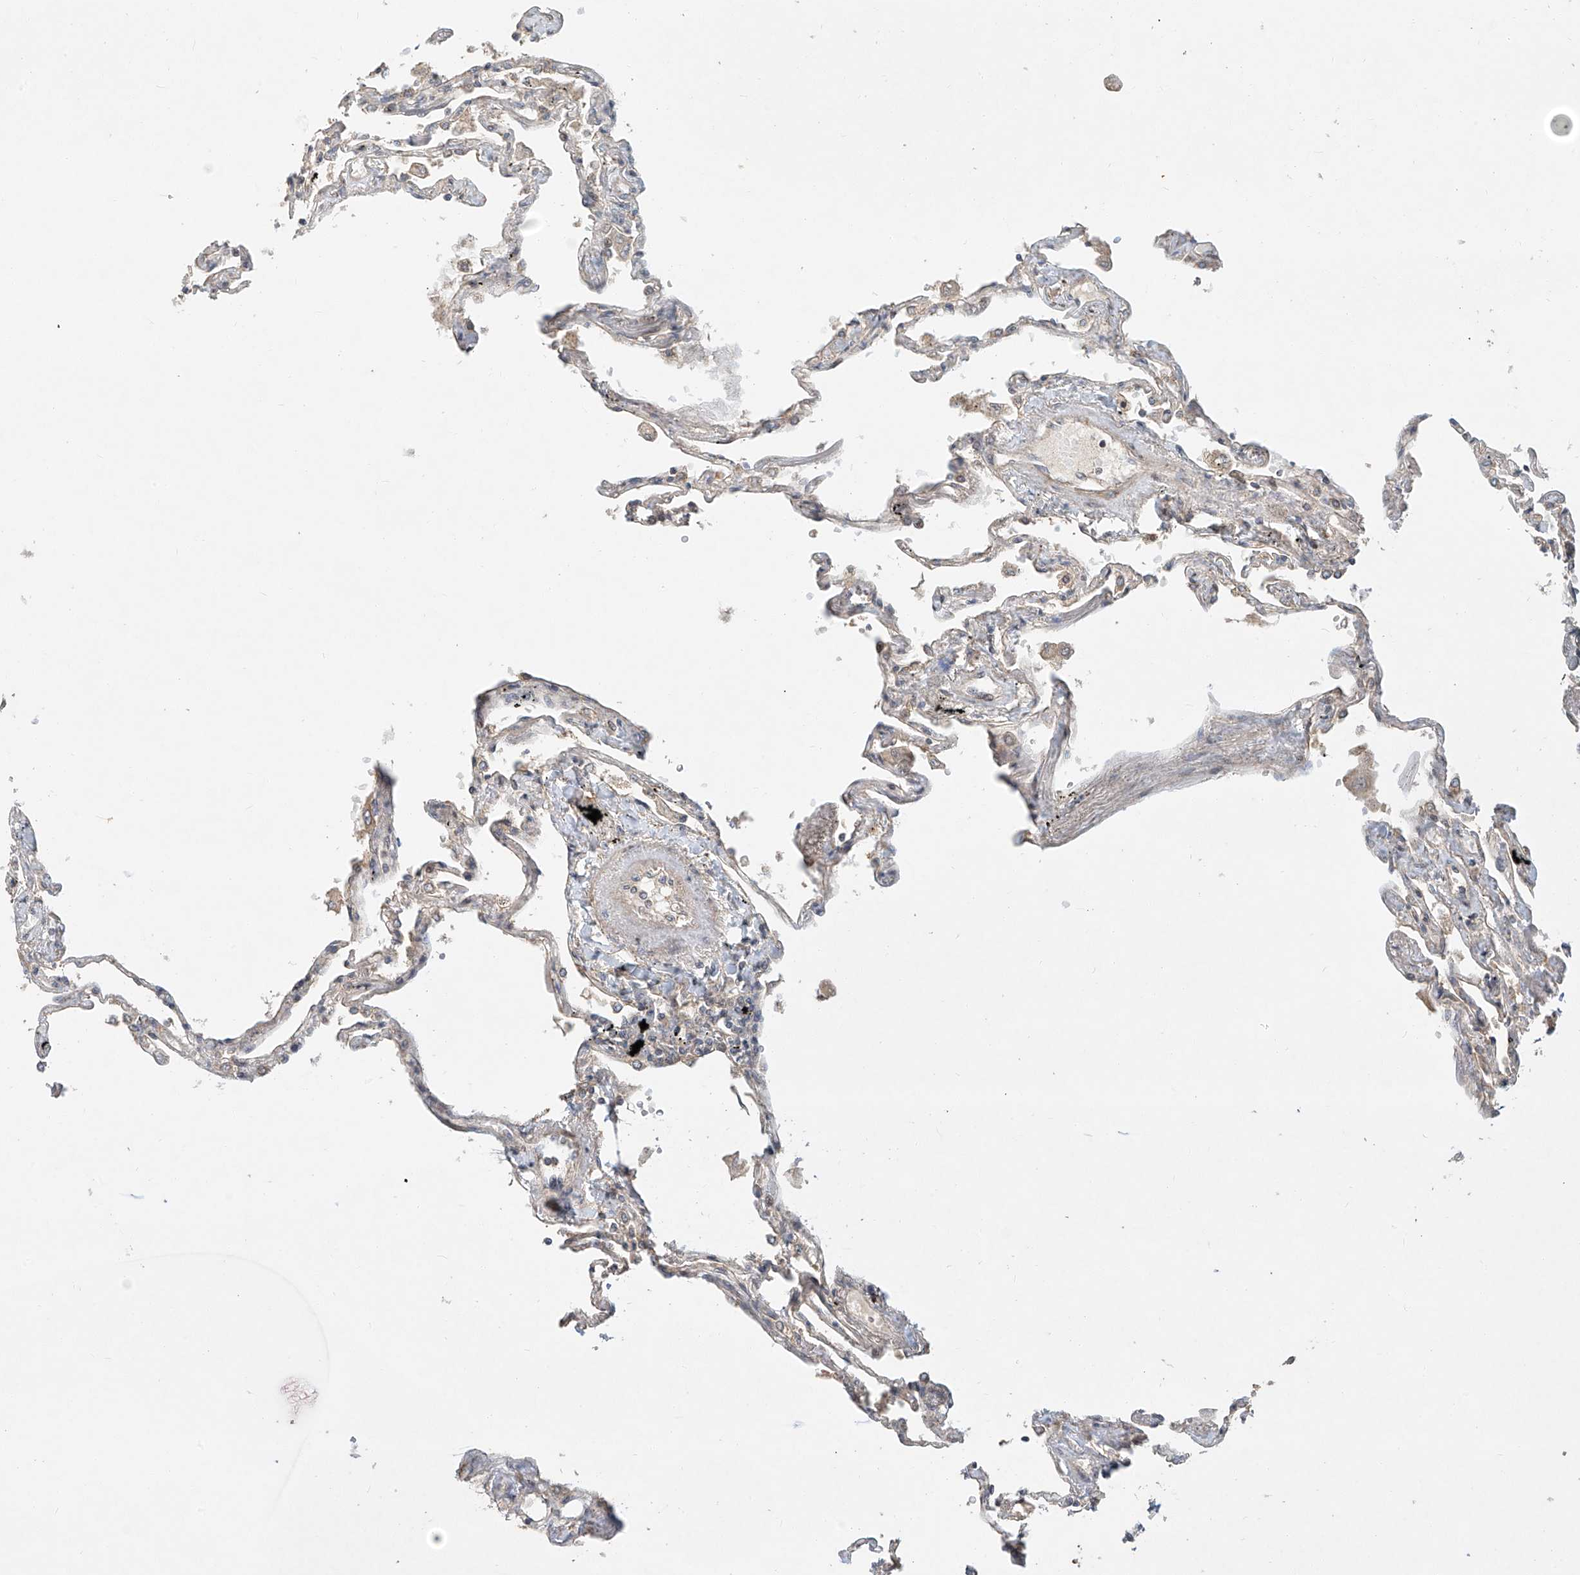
{"staining": {"intensity": "negative", "quantity": "none", "location": "none"}, "tissue": "lung", "cell_type": "Alveolar cells", "image_type": "normal", "snomed": [{"axis": "morphology", "description": "Normal tissue, NOS"}, {"axis": "topography", "description": "Lung"}], "caption": "IHC photomicrograph of unremarkable lung: human lung stained with DAB demonstrates no significant protein expression in alveolar cells.", "gene": "TMEM61", "patient": {"sex": "female", "age": 67}}